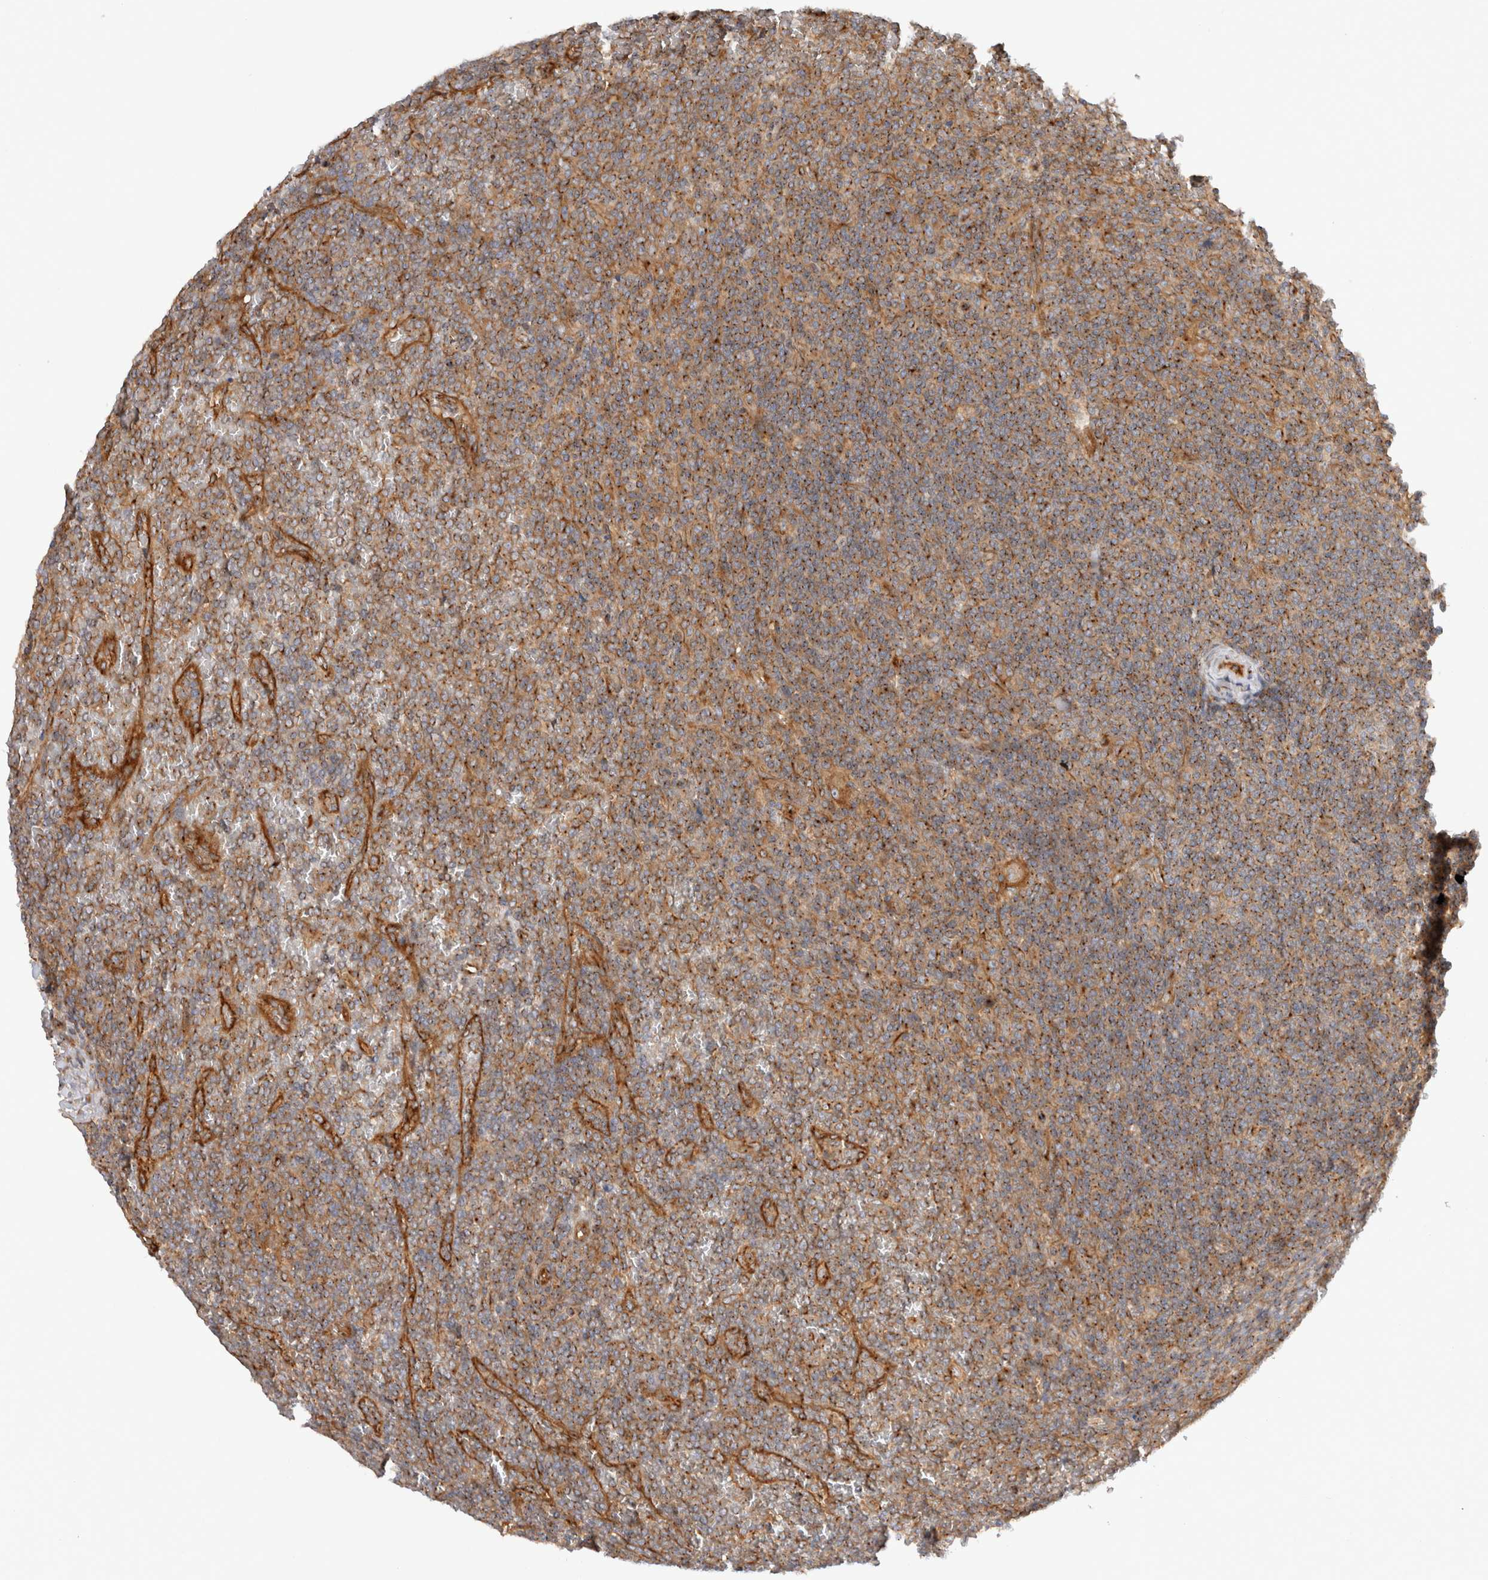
{"staining": {"intensity": "moderate", "quantity": ">75%", "location": "cytoplasmic/membranous"}, "tissue": "lymphoma", "cell_type": "Tumor cells", "image_type": "cancer", "snomed": [{"axis": "morphology", "description": "Malignant lymphoma, non-Hodgkin's type, Low grade"}, {"axis": "topography", "description": "Spleen"}], "caption": "Immunohistochemistry (DAB) staining of human low-grade malignant lymphoma, non-Hodgkin's type displays moderate cytoplasmic/membranous protein staining in about >75% of tumor cells.", "gene": "GPR150", "patient": {"sex": "female", "age": 19}}